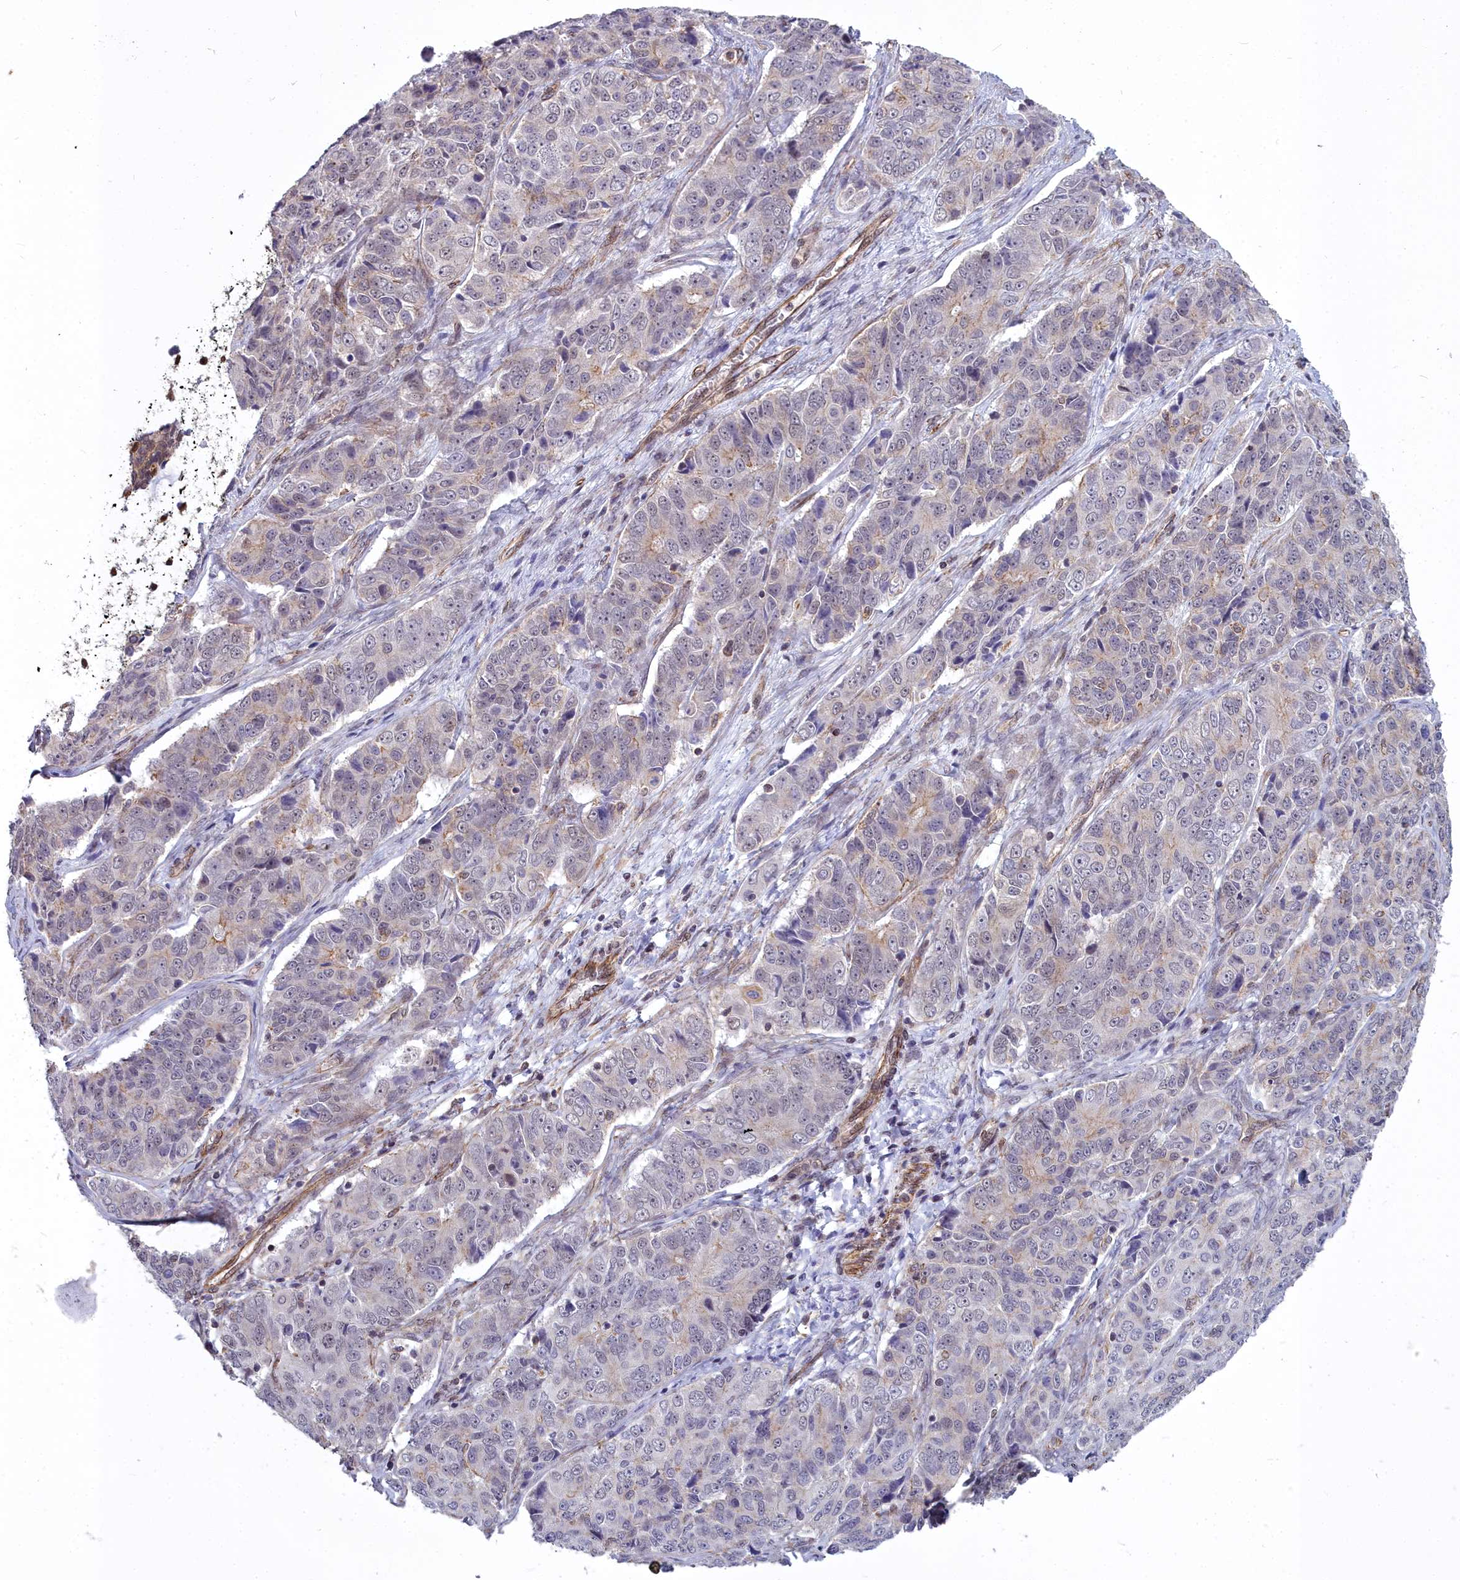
{"staining": {"intensity": "negative", "quantity": "none", "location": "none"}, "tissue": "ovarian cancer", "cell_type": "Tumor cells", "image_type": "cancer", "snomed": [{"axis": "morphology", "description": "Carcinoma, endometroid"}, {"axis": "topography", "description": "Ovary"}], "caption": "Endometroid carcinoma (ovarian) was stained to show a protein in brown. There is no significant expression in tumor cells. Brightfield microscopy of IHC stained with DAB (3,3'-diaminobenzidine) (brown) and hematoxylin (blue), captured at high magnification.", "gene": "YJU2", "patient": {"sex": "female", "age": 51}}